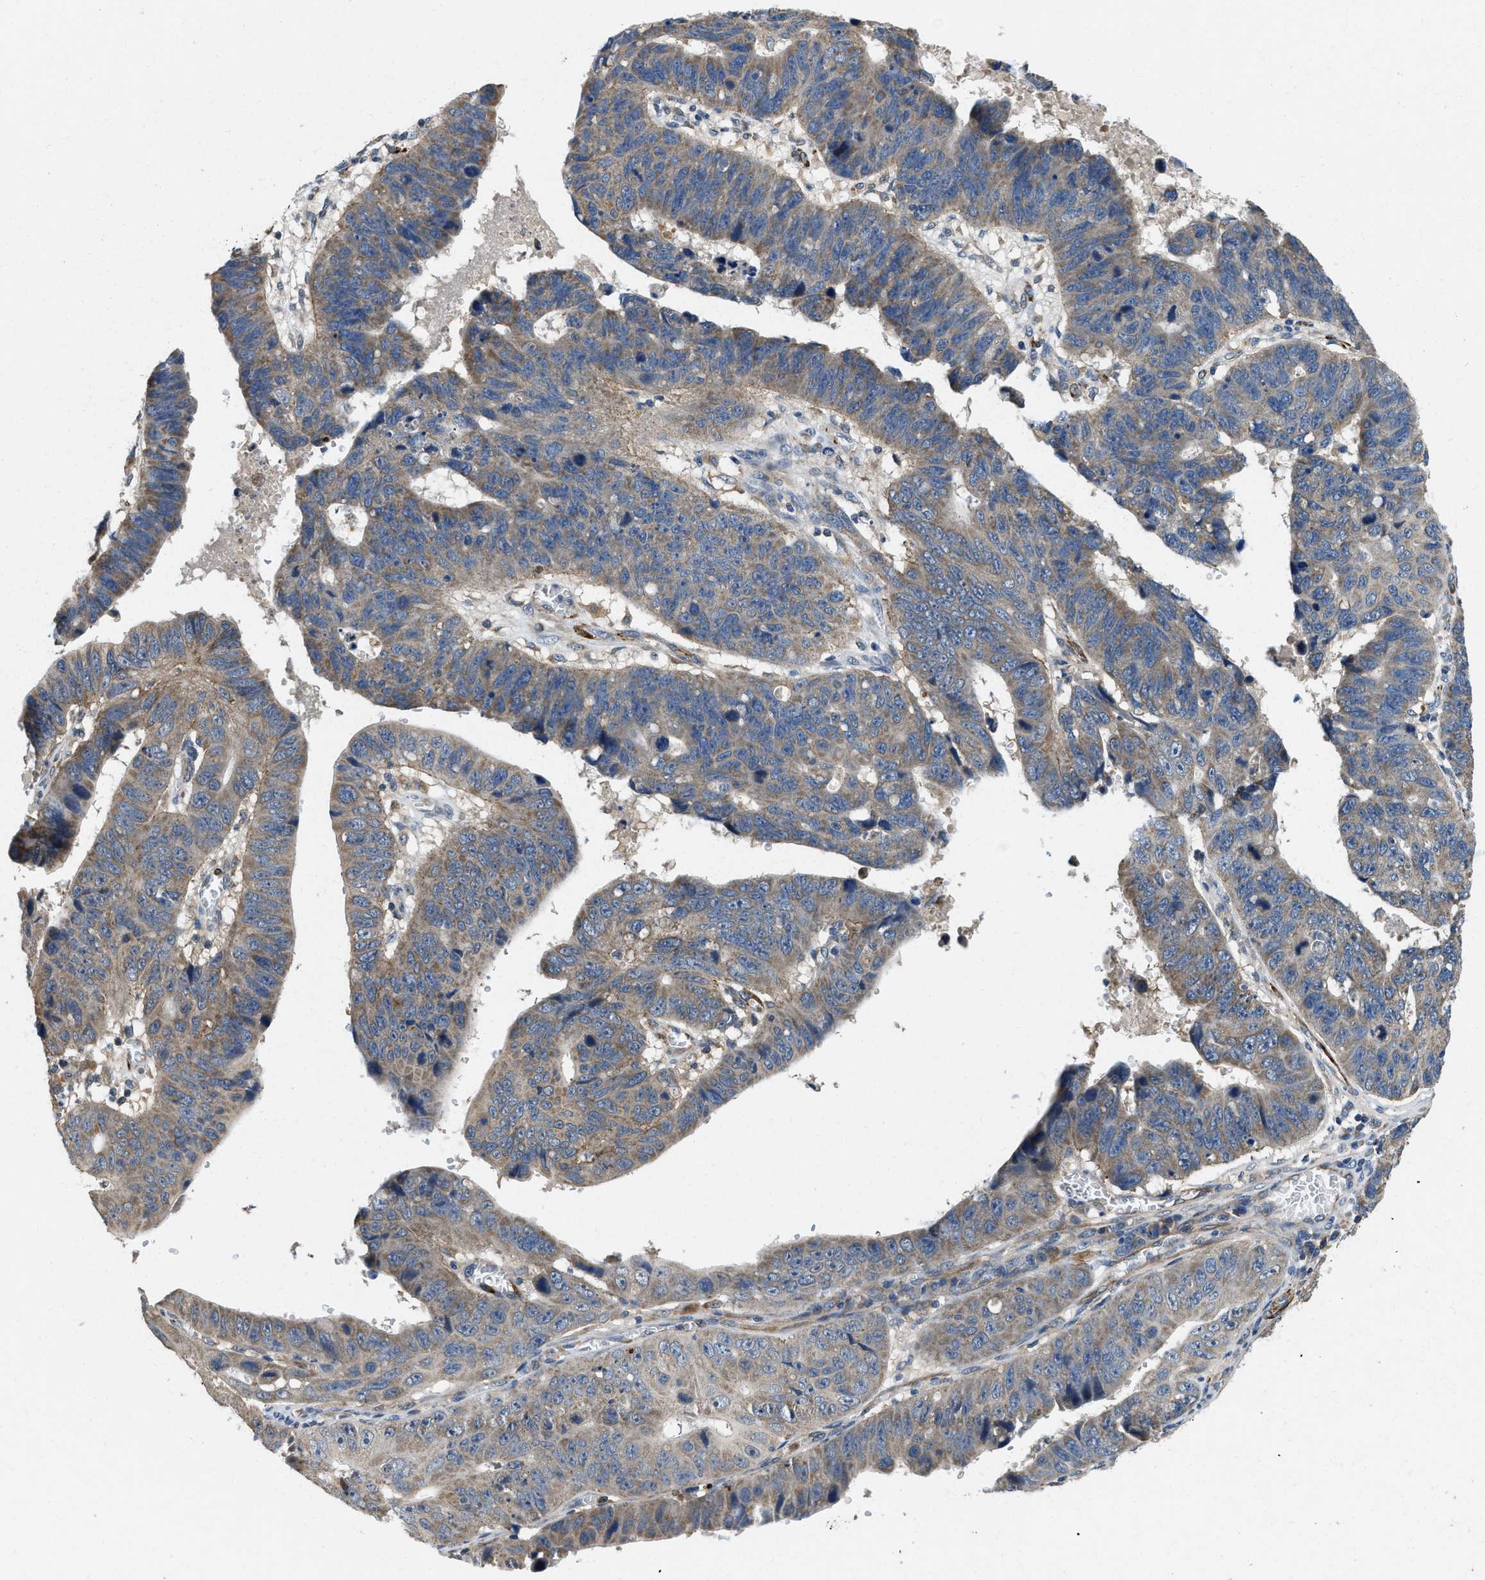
{"staining": {"intensity": "moderate", "quantity": ">75%", "location": "cytoplasmic/membranous"}, "tissue": "stomach cancer", "cell_type": "Tumor cells", "image_type": "cancer", "snomed": [{"axis": "morphology", "description": "Adenocarcinoma, NOS"}, {"axis": "topography", "description": "Stomach"}], "caption": "A high-resolution histopathology image shows immunohistochemistry (IHC) staining of stomach adenocarcinoma, which reveals moderate cytoplasmic/membranous expression in about >75% of tumor cells. (brown staining indicates protein expression, while blue staining denotes nuclei).", "gene": "ZNF599", "patient": {"sex": "male", "age": 59}}